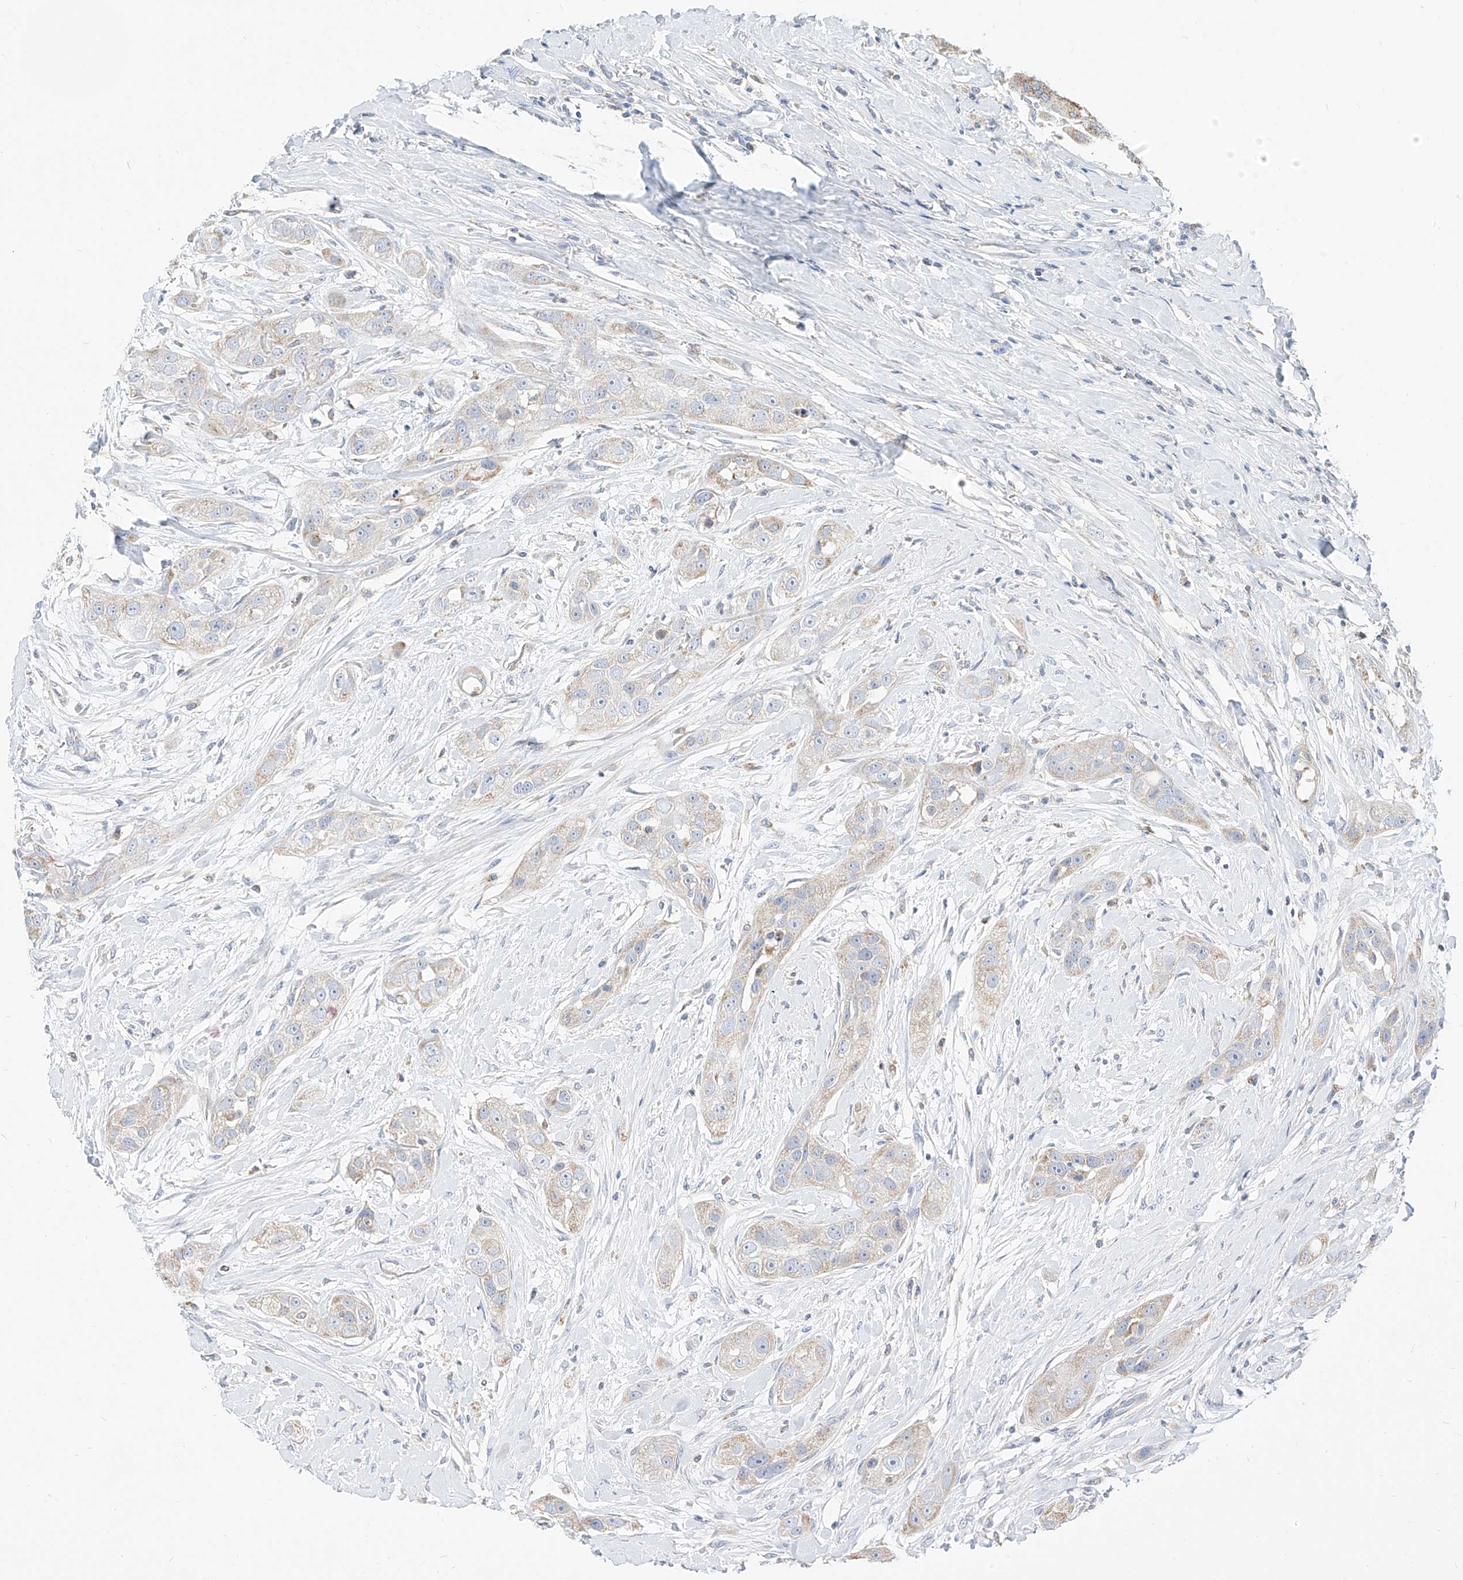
{"staining": {"intensity": "weak", "quantity": "<25%", "location": "cytoplasmic/membranous"}, "tissue": "head and neck cancer", "cell_type": "Tumor cells", "image_type": "cancer", "snomed": [{"axis": "morphology", "description": "Normal tissue, NOS"}, {"axis": "morphology", "description": "Squamous cell carcinoma, NOS"}, {"axis": "topography", "description": "Skeletal muscle"}, {"axis": "topography", "description": "Head-Neck"}], "caption": "This is an immunohistochemistry (IHC) histopathology image of head and neck cancer (squamous cell carcinoma). There is no expression in tumor cells.", "gene": "RASA2", "patient": {"sex": "male", "age": 51}}